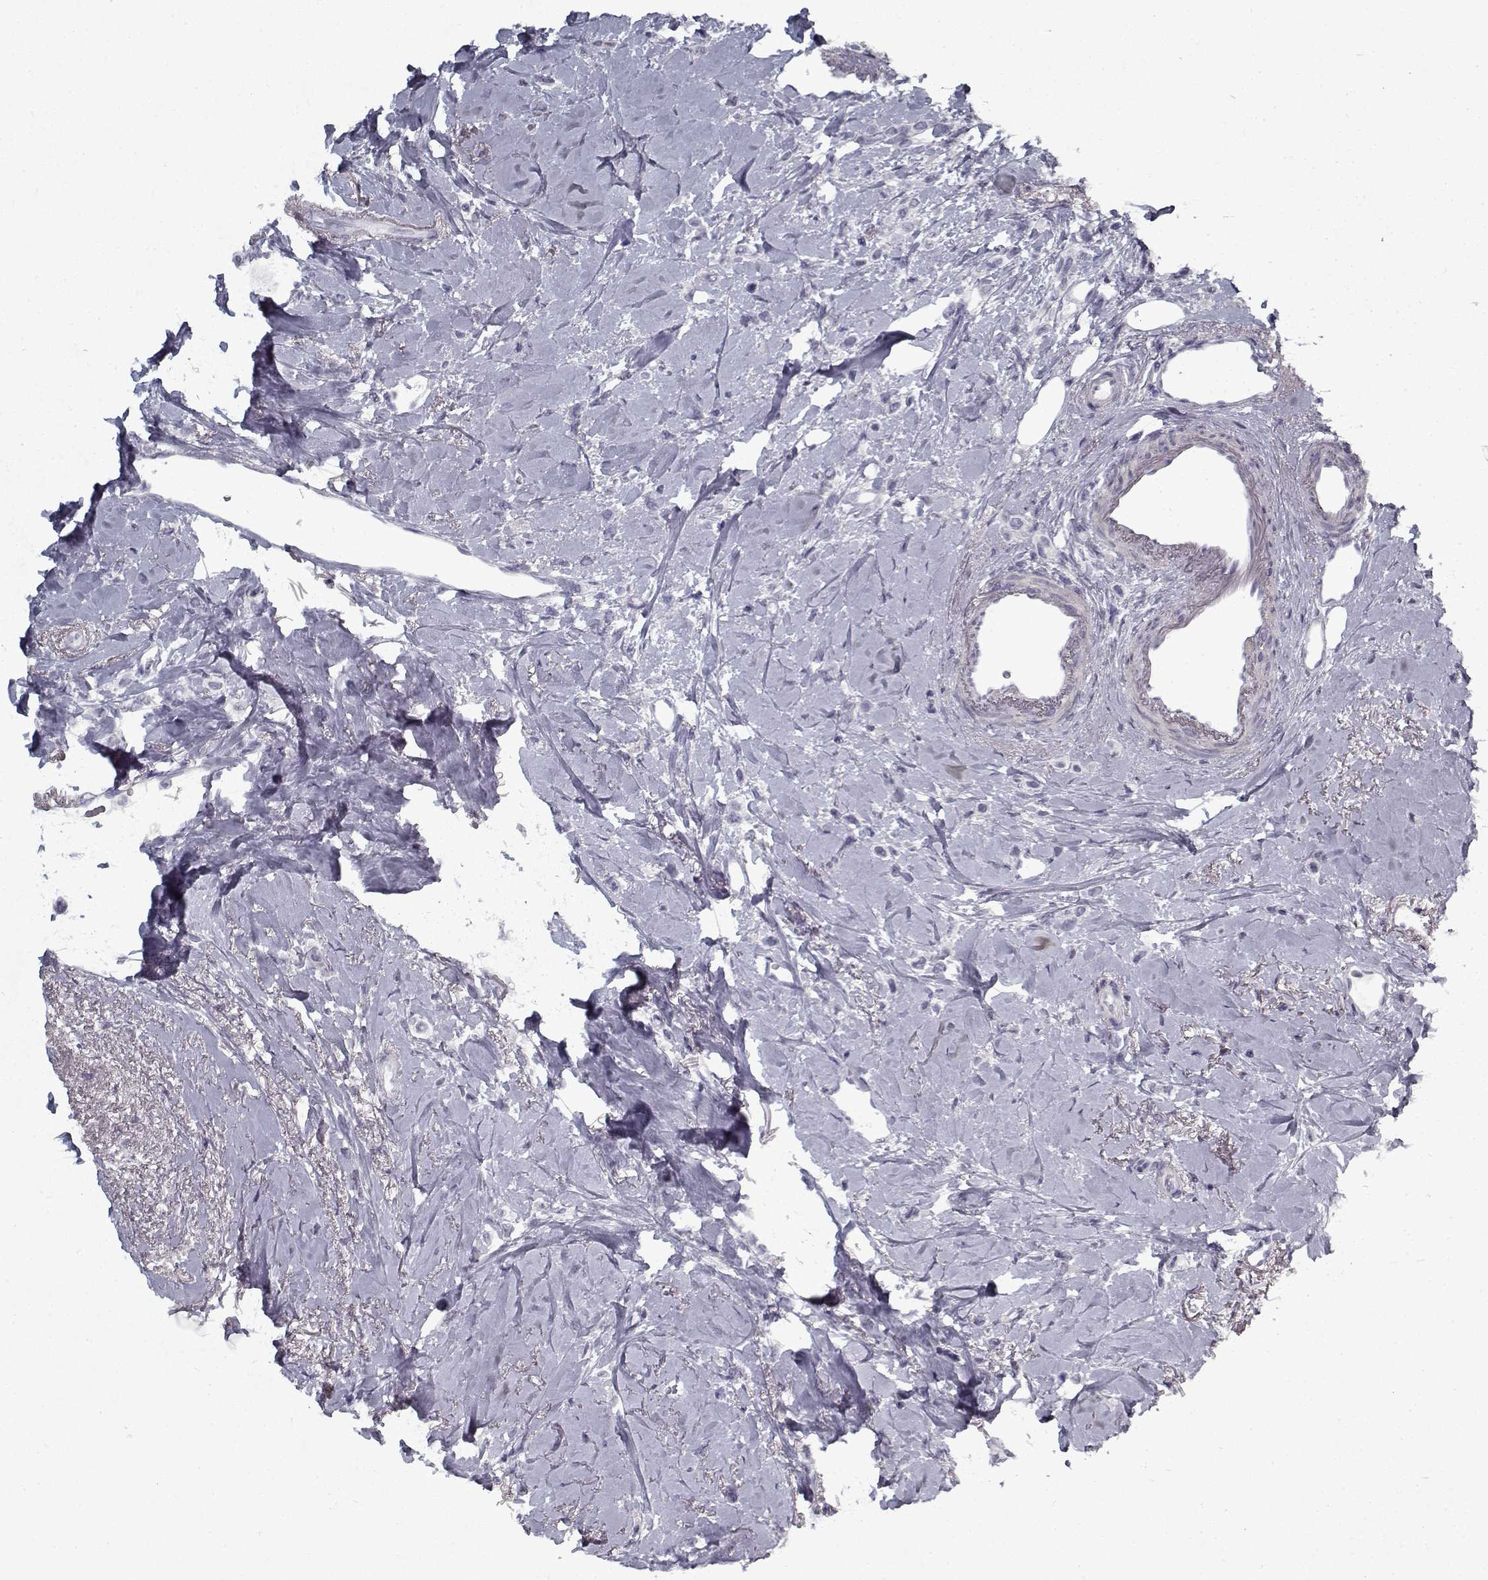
{"staining": {"intensity": "negative", "quantity": "none", "location": "none"}, "tissue": "breast cancer", "cell_type": "Tumor cells", "image_type": "cancer", "snomed": [{"axis": "morphology", "description": "Lobular carcinoma"}, {"axis": "topography", "description": "Breast"}], "caption": "This is an IHC micrograph of human breast lobular carcinoma. There is no expression in tumor cells.", "gene": "RNF32", "patient": {"sex": "female", "age": 66}}